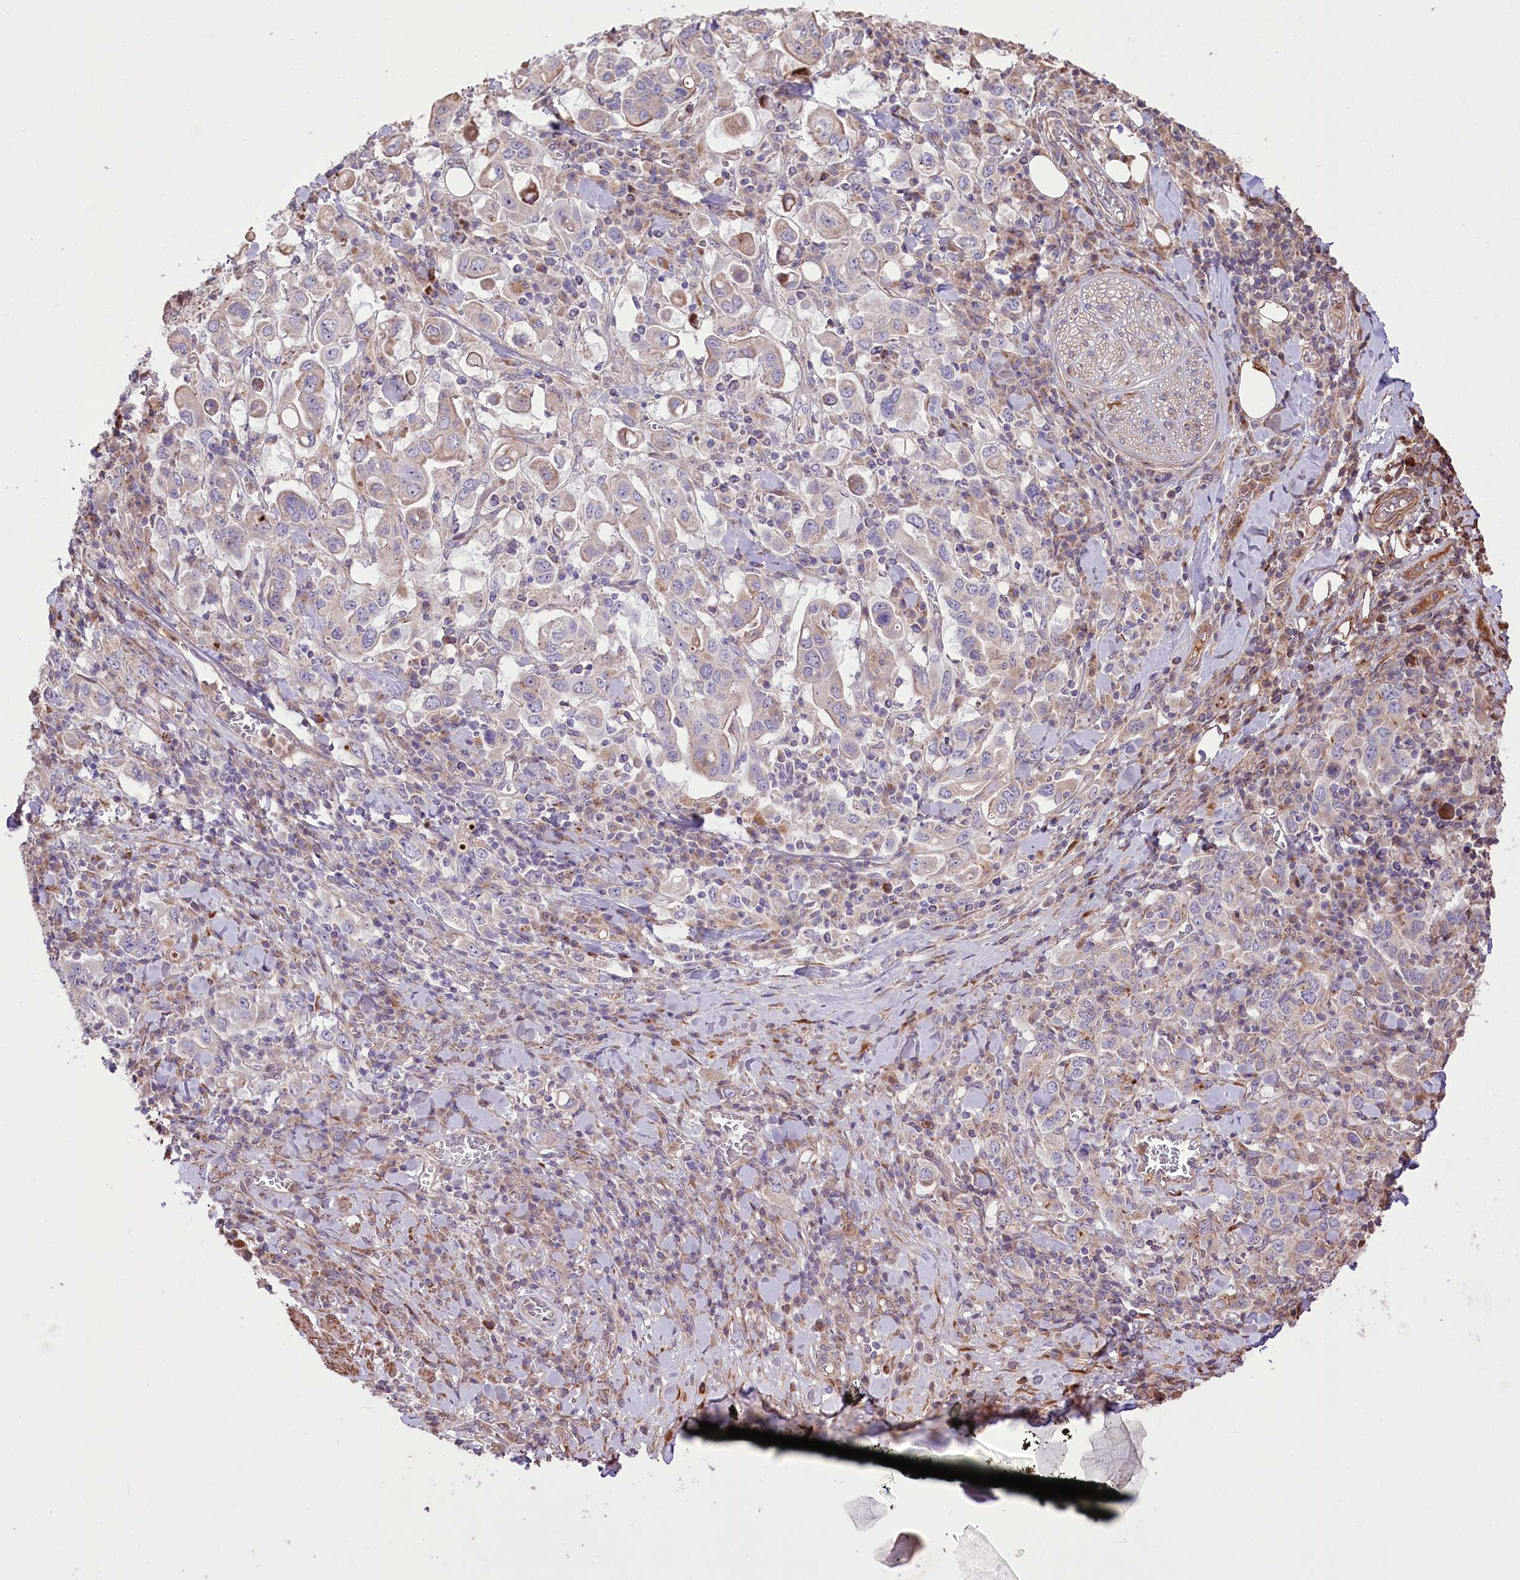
{"staining": {"intensity": "weak", "quantity": "25%-75%", "location": "cytoplasmic/membranous"}, "tissue": "stomach cancer", "cell_type": "Tumor cells", "image_type": "cancer", "snomed": [{"axis": "morphology", "description": "Adenocarcinoma, NOS"}, {"axis": "topography", "description": "Stomach, upper"}], "caption": "A brown stain shows weak cytoplasmic/membranous staining of a protein in human stomach adenocarcinoma tumor cells.", "gene": "RNF24", "patient": {"sex": "male", "age": 62}}